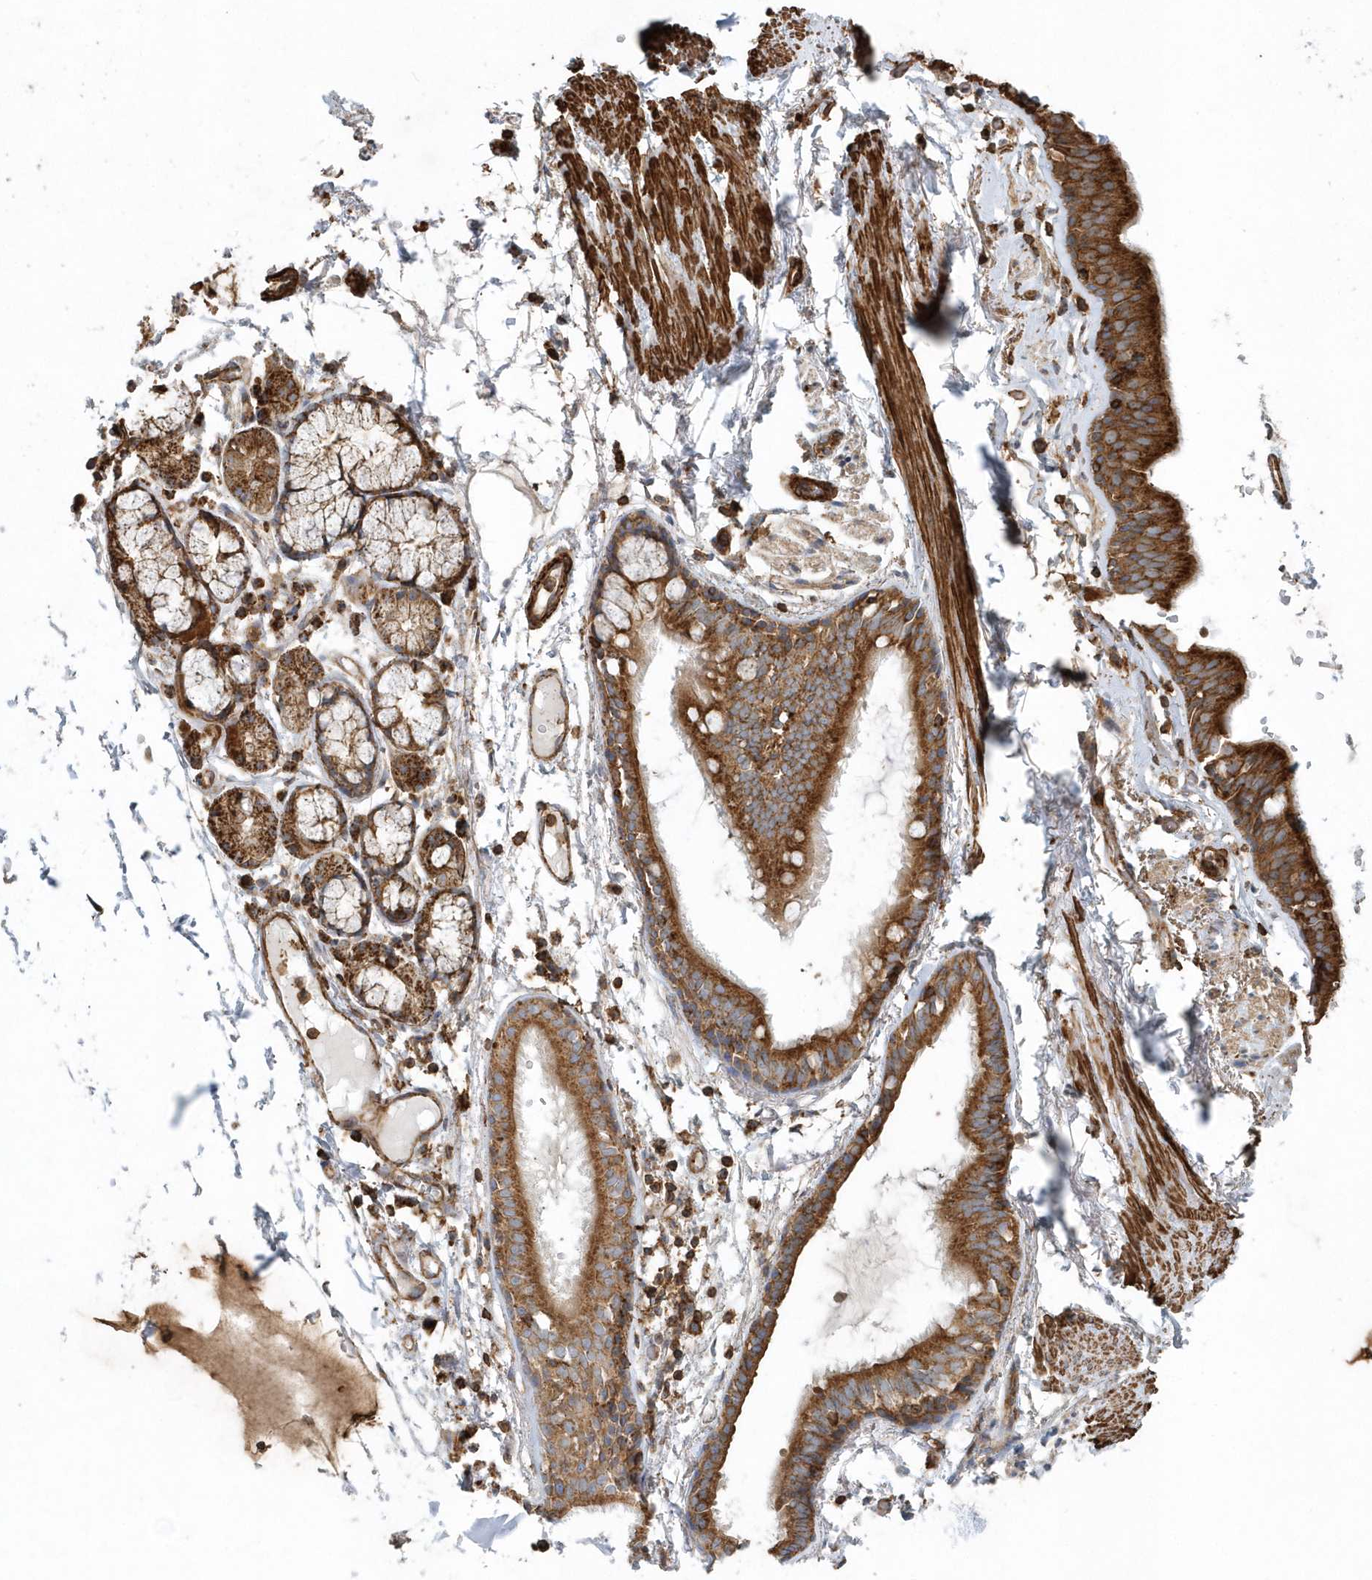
{"staining": {"intensity": "negative", "quantity": "none", "location": "none"}, "tissue": "adipose tissue", "cell_type": "Adipocytes", "image_type": "normal", "snomed": [{"axis": "morphology", "description": "Normal tissue, NOS"}, {"axis": "topography", "description": "Cartilage tissue"}], "caption": "The immunohistochemistry (IHC) photomicrograph has no significant positivity in adipocytes of adipose tissue. Nuclei are stained in blue.", "gene": "MMUT", "patient": {"sex": "female", "age": 63}}